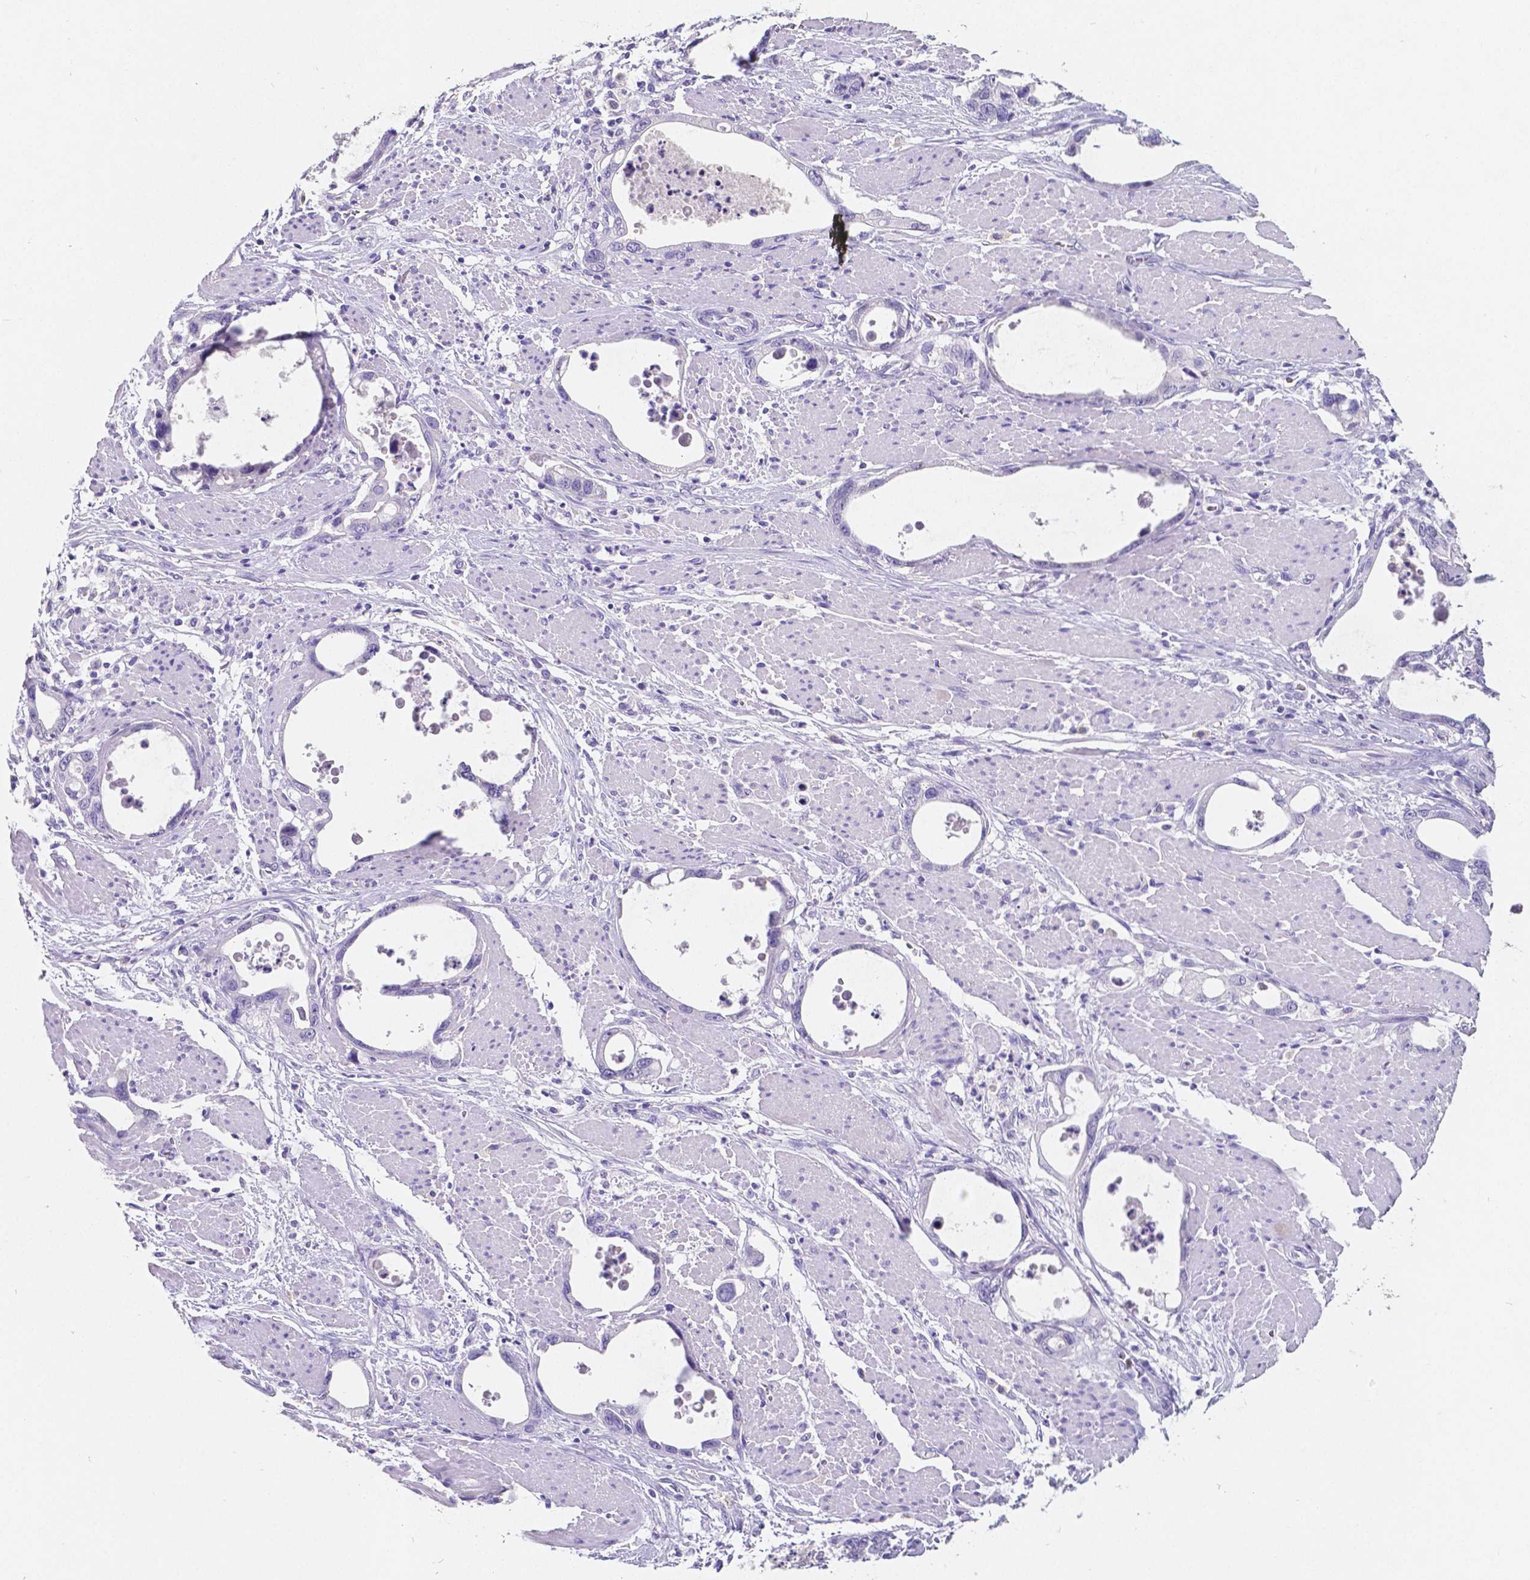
{"staining": {"intensity": "negative", "quantity": "none", "location": "none"}, "tissue": "stomach cancer", "cell_type": "Tumor cells", "image_type": "cancer", "snomed": [{"axis": "morphology", "description": "Adenocarcinoma, NOS"}, {"axis": "topography", "description": "Stomach, upper"}], "caption": "Immunohistochemistry (IHC) of human stomach cancer demonstrates no staining in tumor cells. (DAB IHC visualized using brightfield microscopy, high magnification).", "gene": "SATB2", "patient": {"sex": "male", "age": 74}}